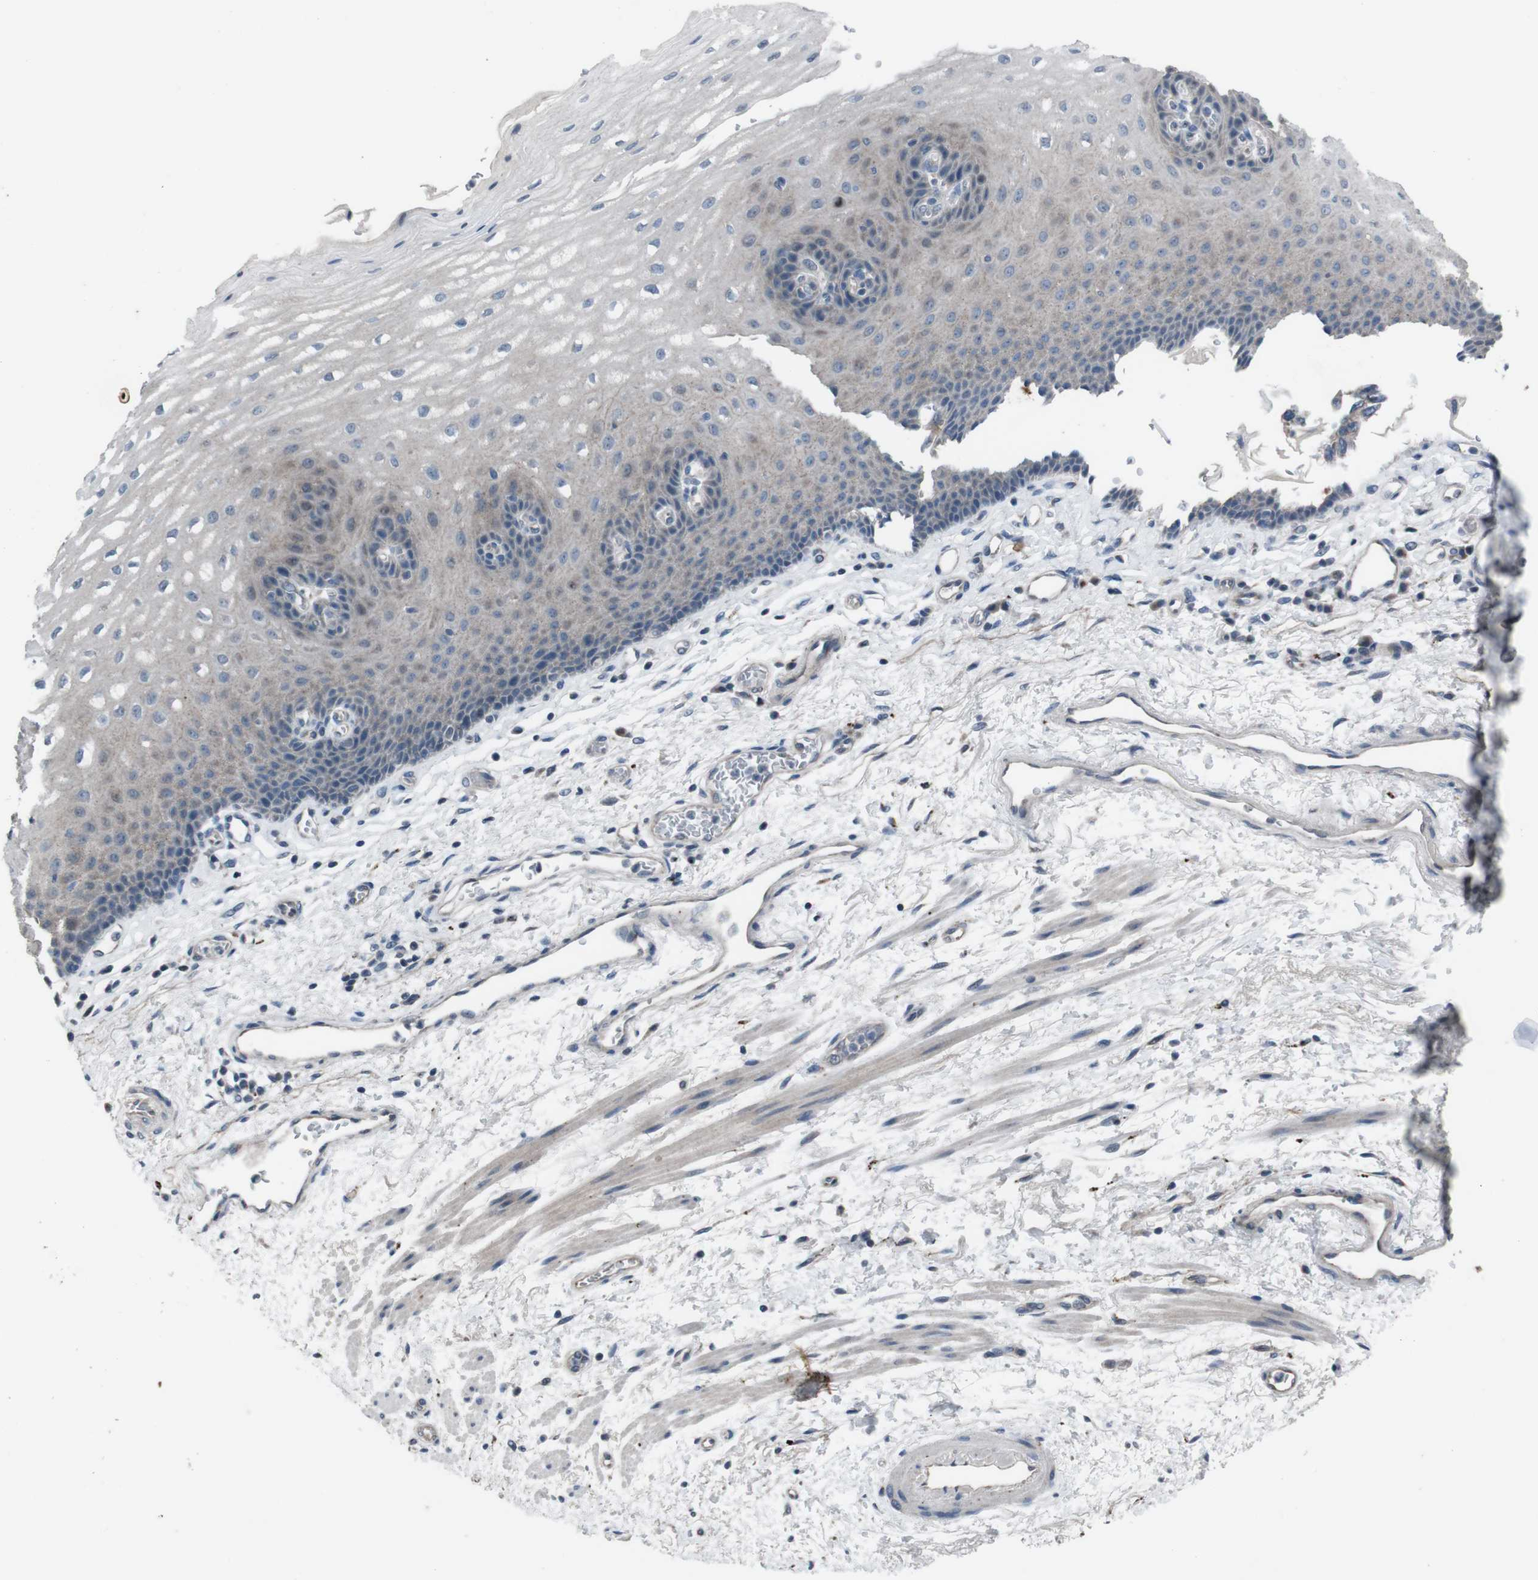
{"staining": {"intensity": "weak", "quantity": "<25%", "location": "cytoplasmic/membranous"}, "tissue": "esophagus", "cell_type": "Squamous epithelial cells", "image_type": "normal", "snomed": [{"axis": "morphology", "description": "Normal tissue, NOS"}, {"axis": "topography", "description": "Esophagus"}], "caption": "High power microscopy histopathology image of an IHC photomicrograph of unremarkable esophagus, revealing no significant positivity in squamous epithelial cells.", "gene": "EFNA5", "patient": {"sex": "male", "age": 54}}